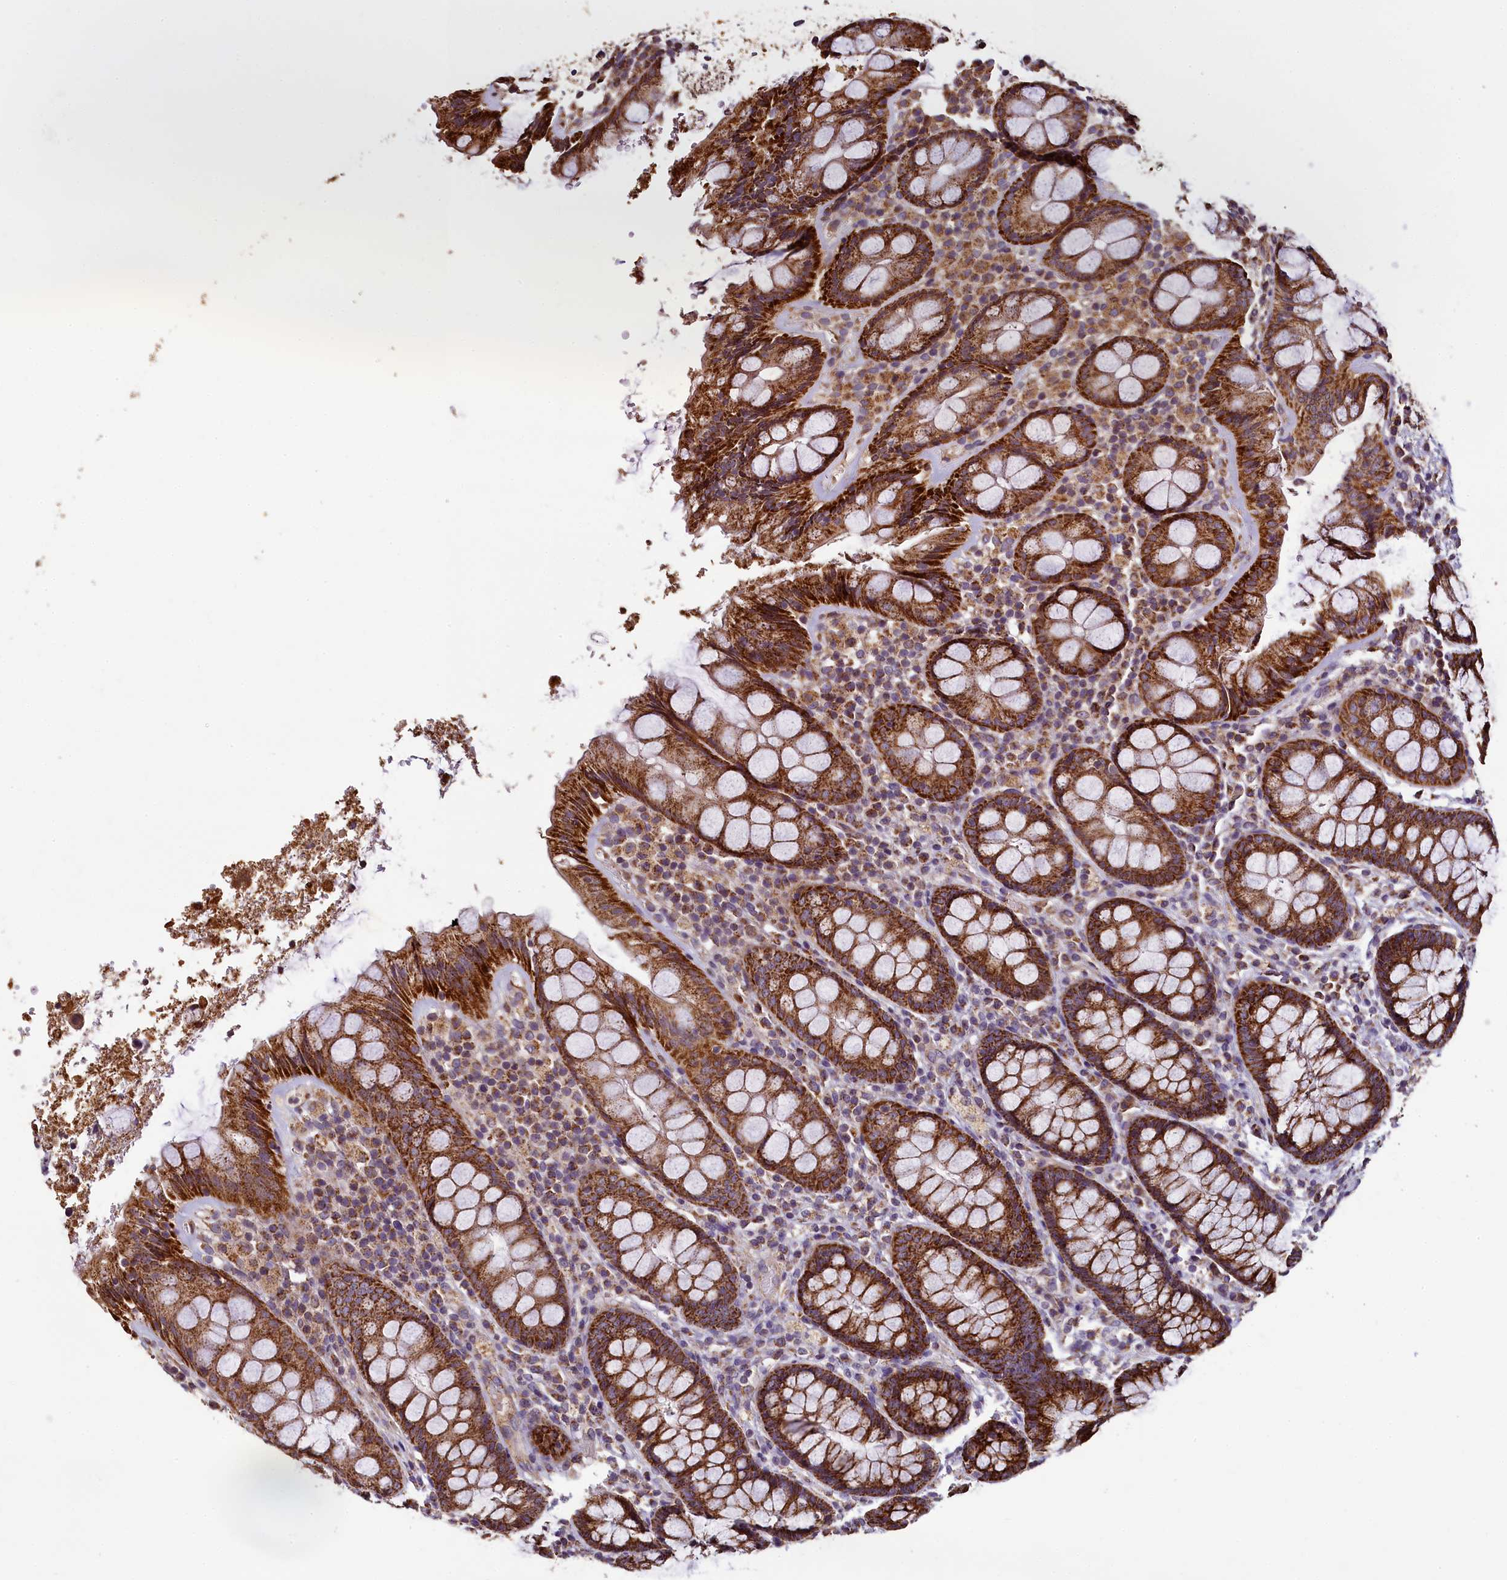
{"staining": {"intensity": "strong", "quantity": ">75%", "location": "cytoplasmic/membranous"}, "tissue": "rectum", "cell_type": "Glandular cells", "image_type": "normal", "snomed": [{"axis": "morphology", "description": "Normal tissue, NOS"}, {"axis": "topography", "description": "Rectum"}], "caption": "Human rectum stained for a protein (brown) reveals strong cytoplasmic/membranous positive positivity in approximately >75% of glandular cells.", "gene": "COQ9", "patient": {"sex": "male", "age": 83}}